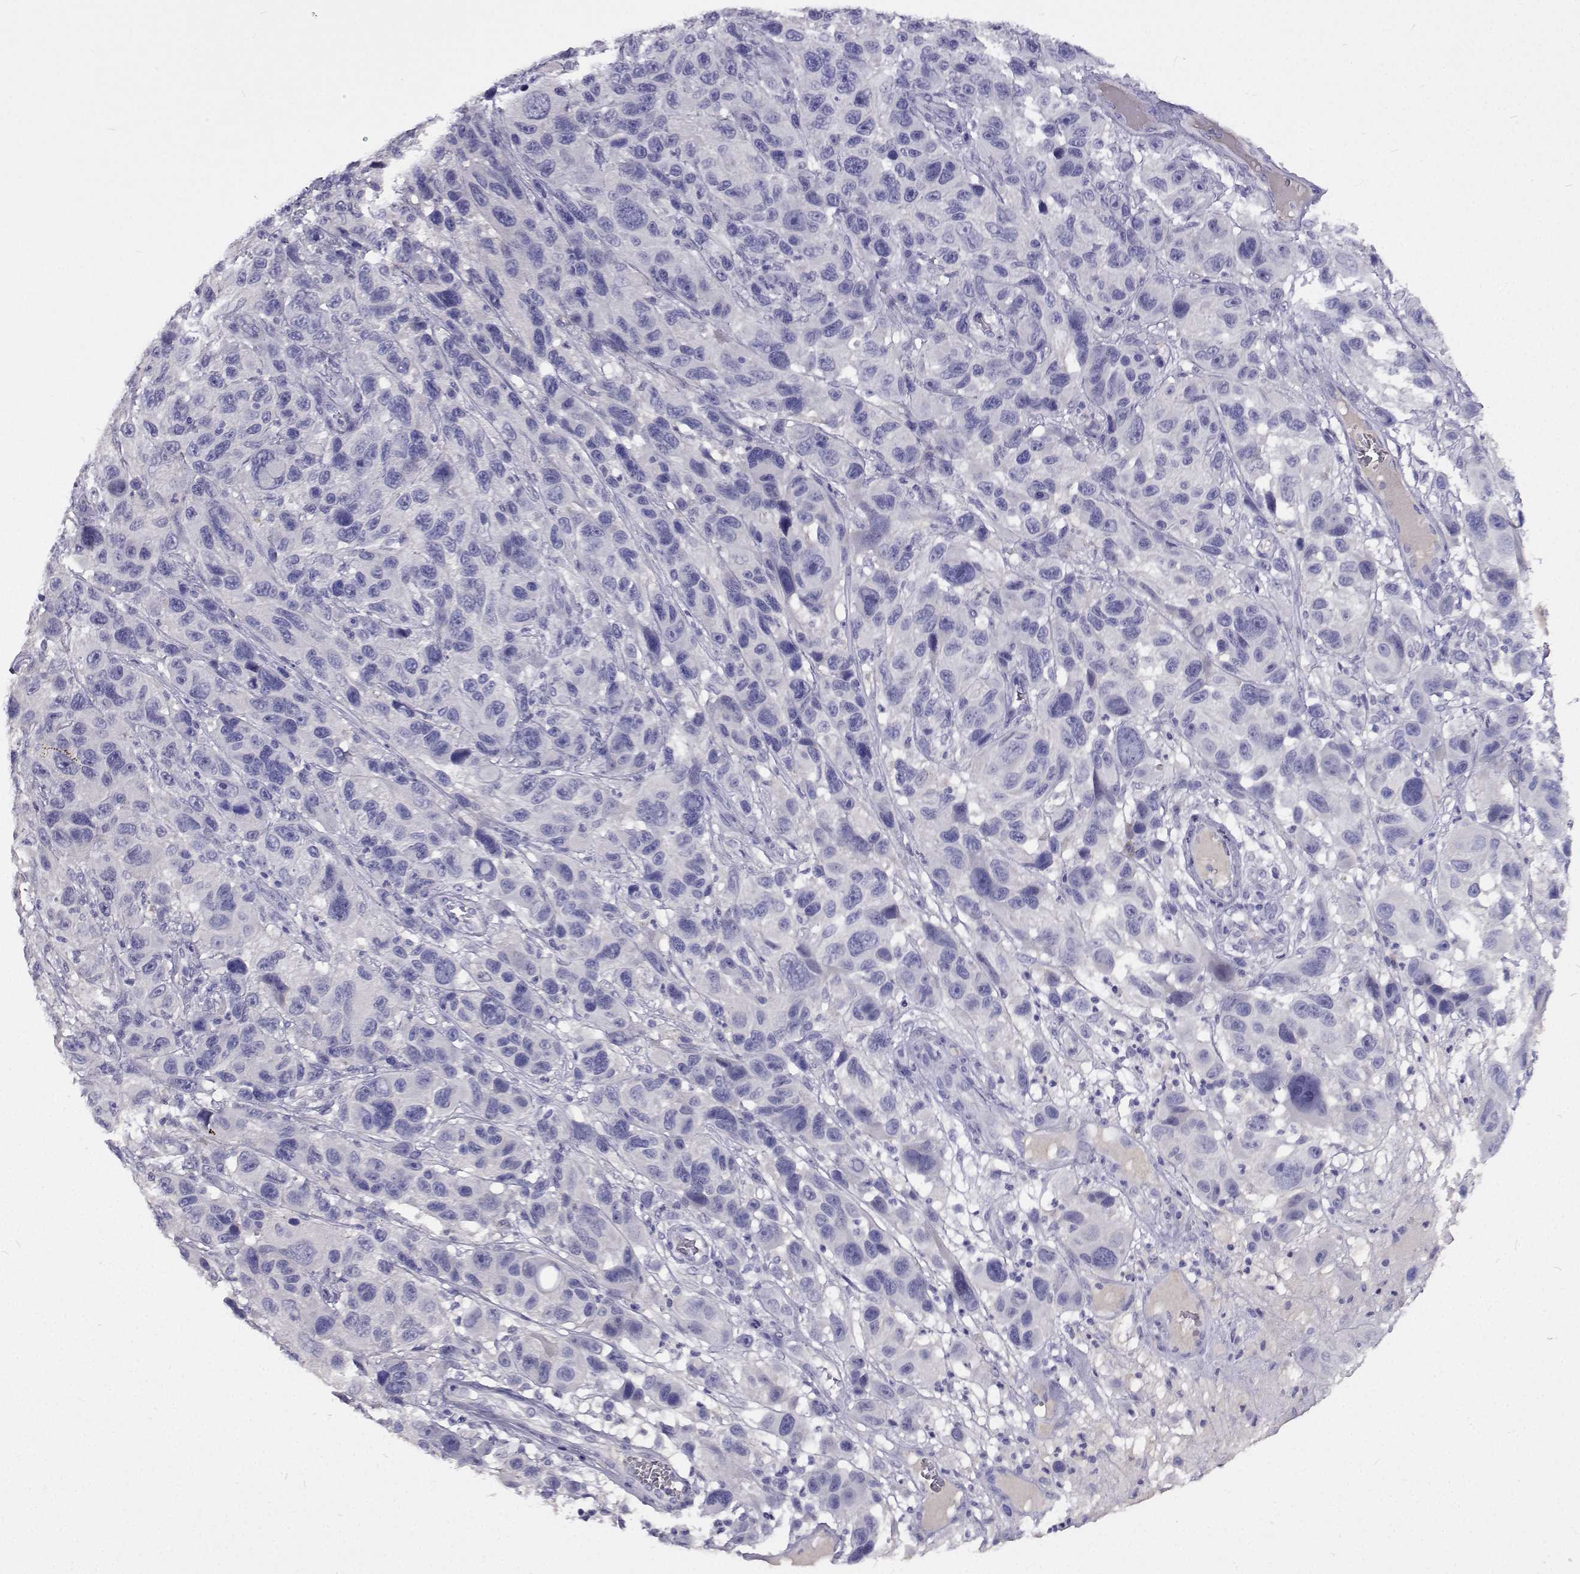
{"staining": {"intensity": "negative", "quantity": "none", "location": "none"}, "tissue": "melanoma", "cell_type": "Tumor cells", "image_type": "cancer", "snomed": [{"axis": "morphology", "description": "Malignant melanoma, NOS"}, {"axis": "topography", "description": "Skin"}], "caption": "This is an IHC histopathology image of melanoma. There is no staining in tumor cells.", "gene": "CFAP44", "patient": {"sex": "male", "age": 53}}